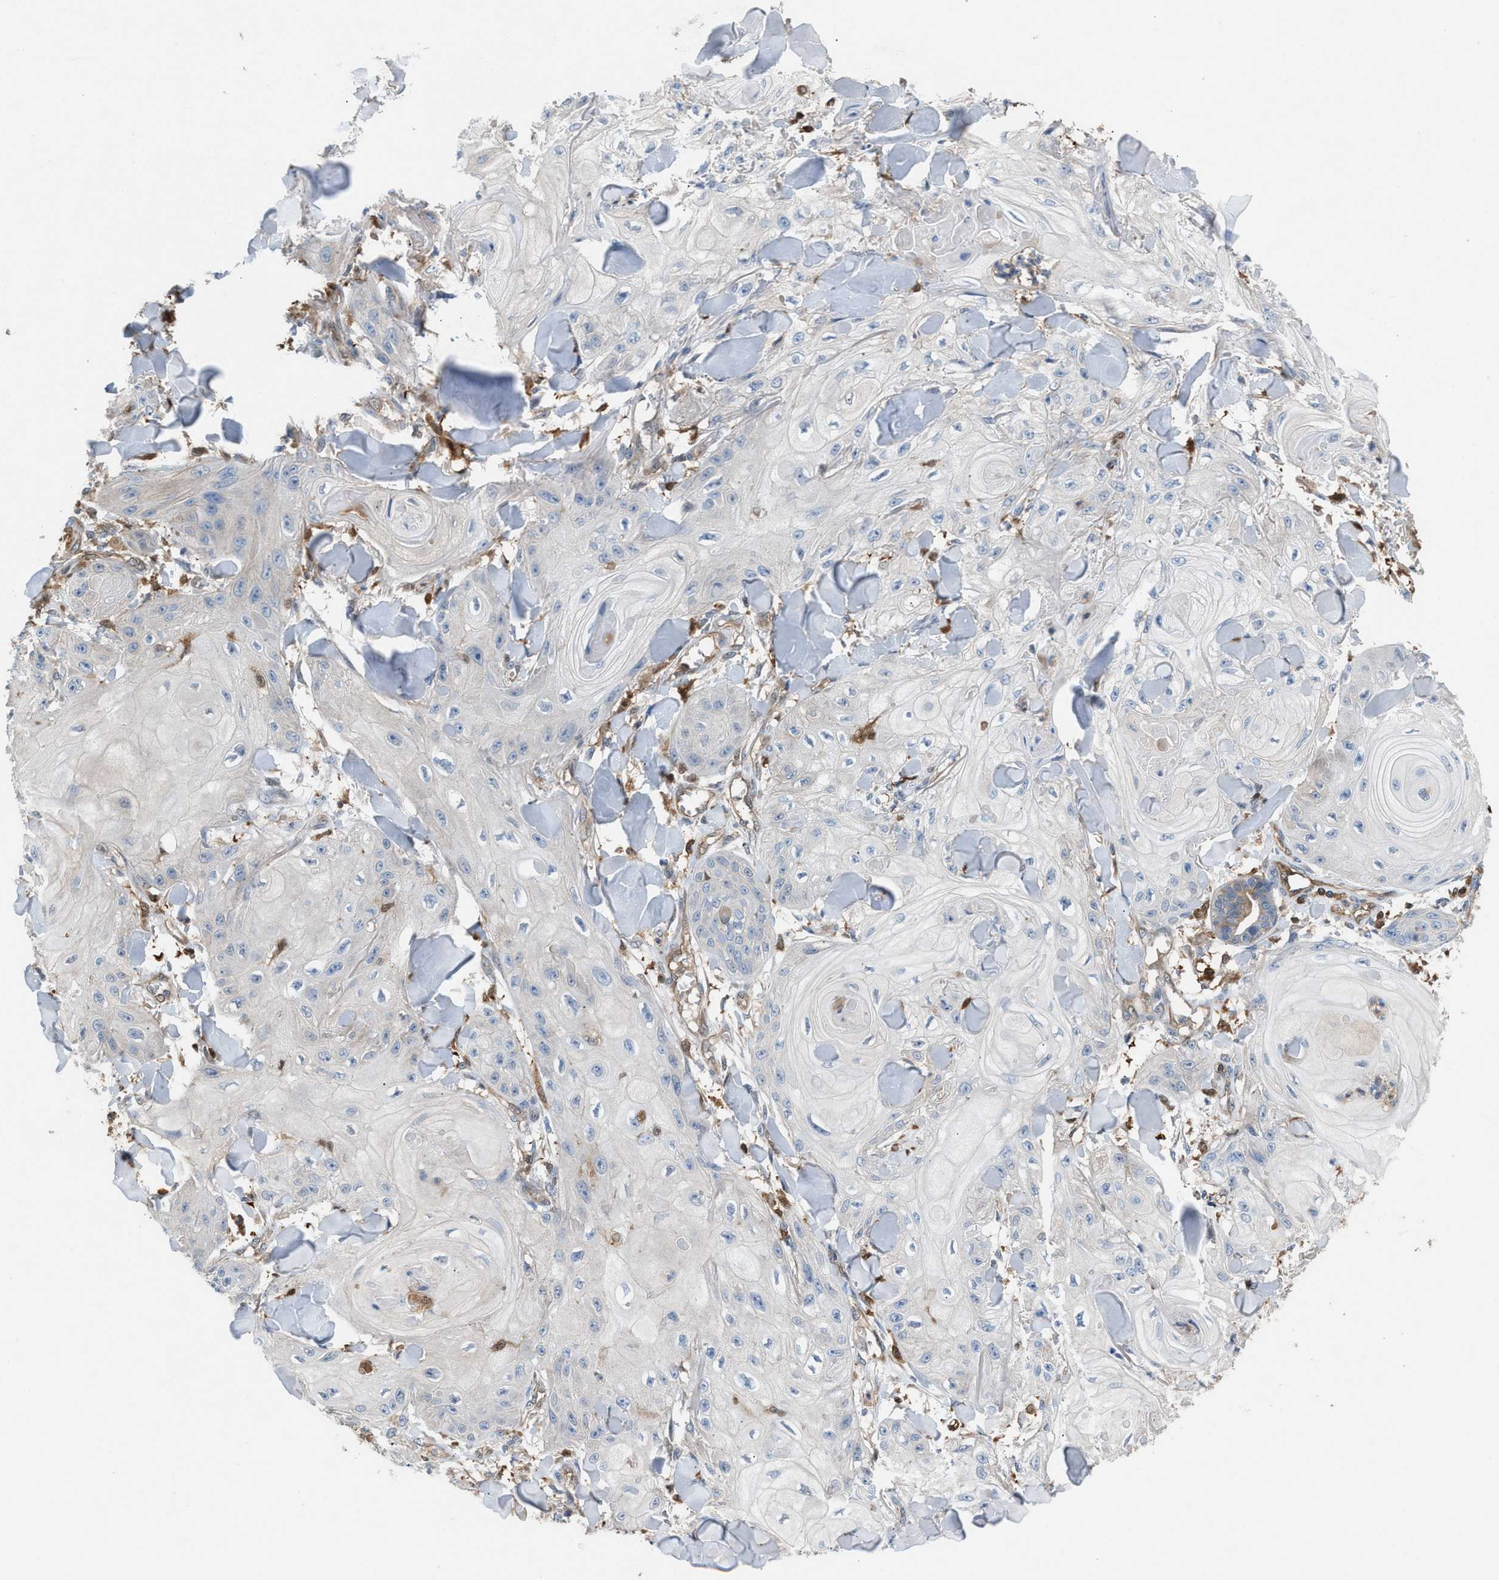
{"staining": {"intensity": "negative", "quantity": "none", "location": "none"}, "tissue": "skin cancer", "cell_type": "Tumor cells", "image_type": "cancer", "snomed": [{"axis": "morphology", "description": "Squamous cell carcinoma, NOS"}, {"axis": "topography", "description": "Skin"}], "caption": "Immunohistochemistry micrograph of skin cancer stained for a protein (brown), which exhibits no staining in tumor cells.", "gene": "TPK1", "patient": {"sex": "male", "age": 74}}